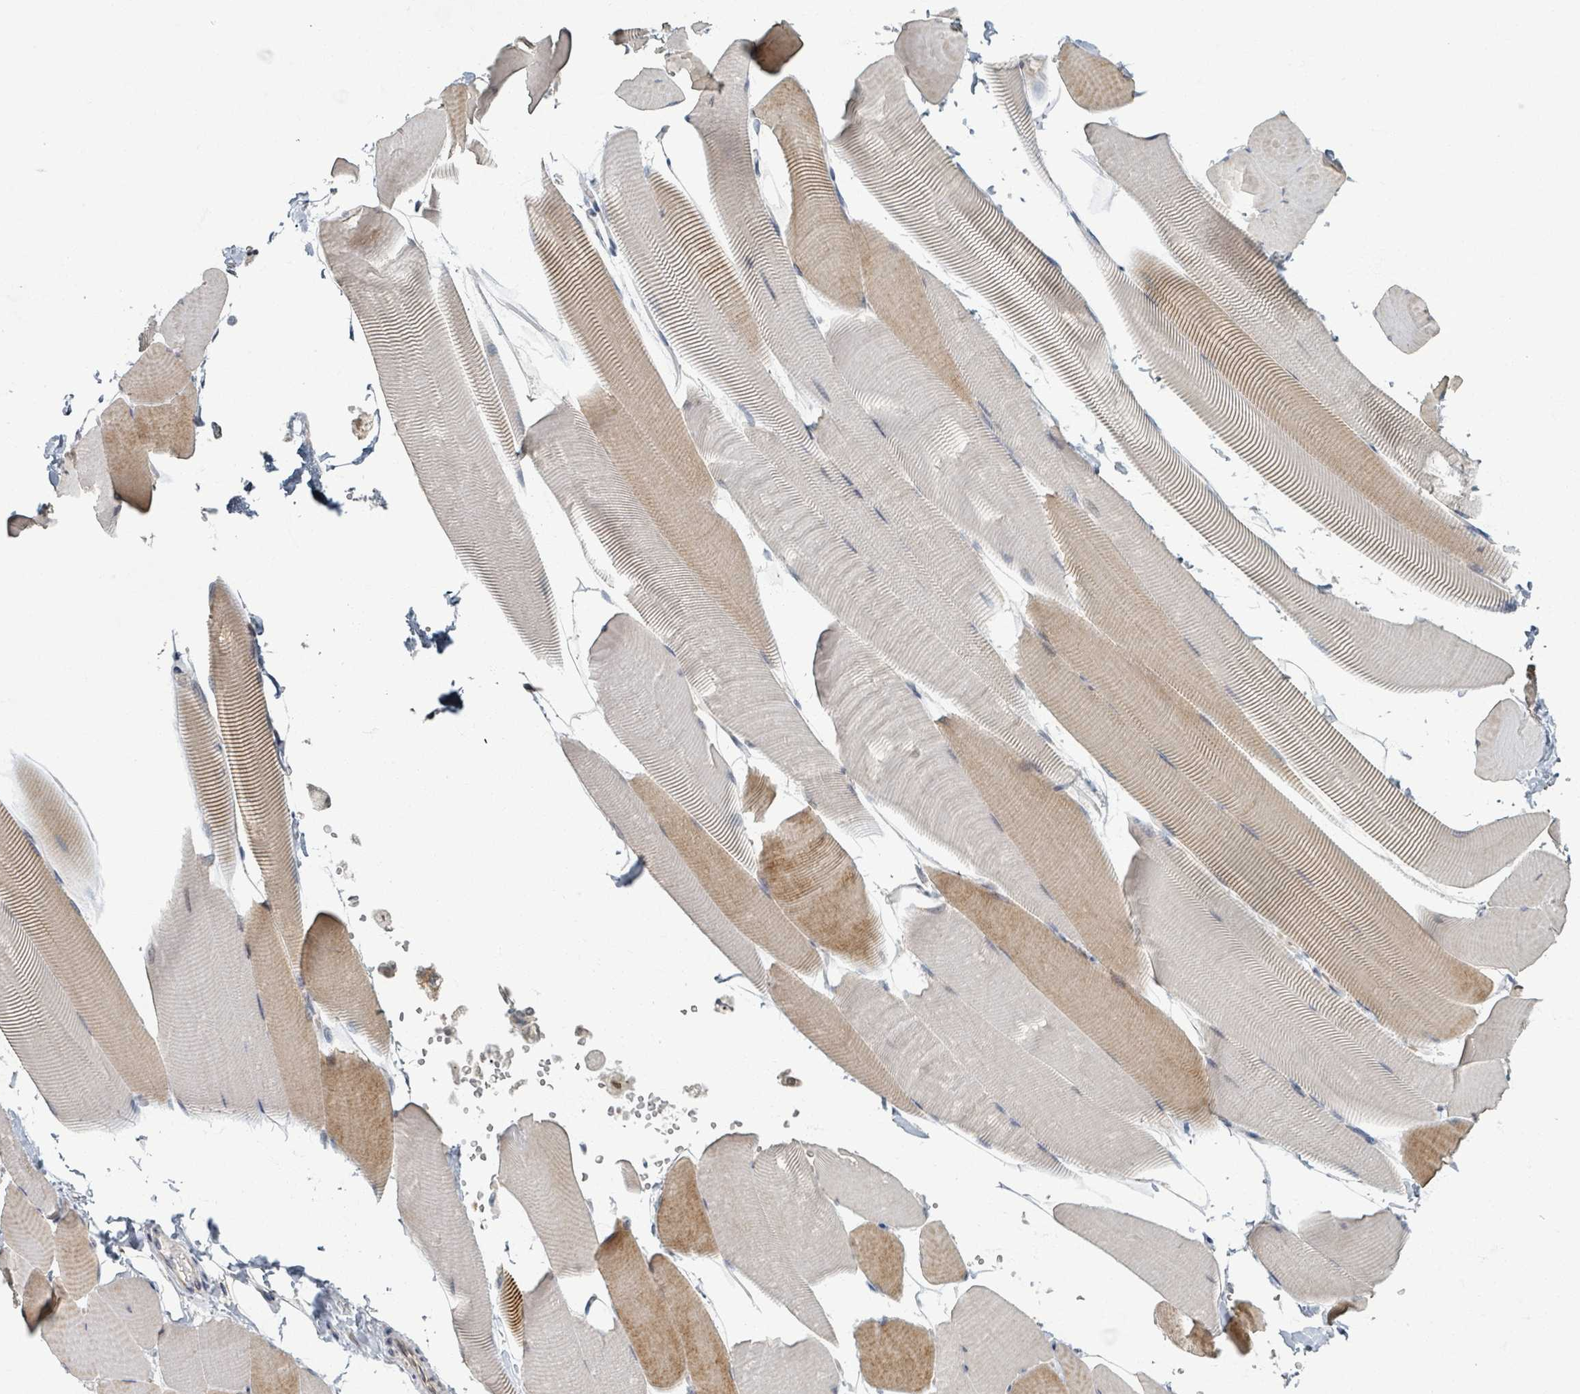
{"staining": {"intensity": "moderate", "quantity": "25%-75%", "location": "cytoplasmic/membranous"}, "tissue": "skeletal muscle", "cell_type": "Myocytes", "image_type": "normal", "snomed": [{"axis": "morphology", "description": "Normal tissue, NOS"}, {"axis": "topography", "description": "Skeletal muscle"}], "caption": "Protein analysis of unremarkable skeletal muscle displays moderate cytoplasmic/membranous staining in approximately 25%-75% of myocytes.", "gene": "INTS15", "patient": {"sex": "male", "age": 25}}